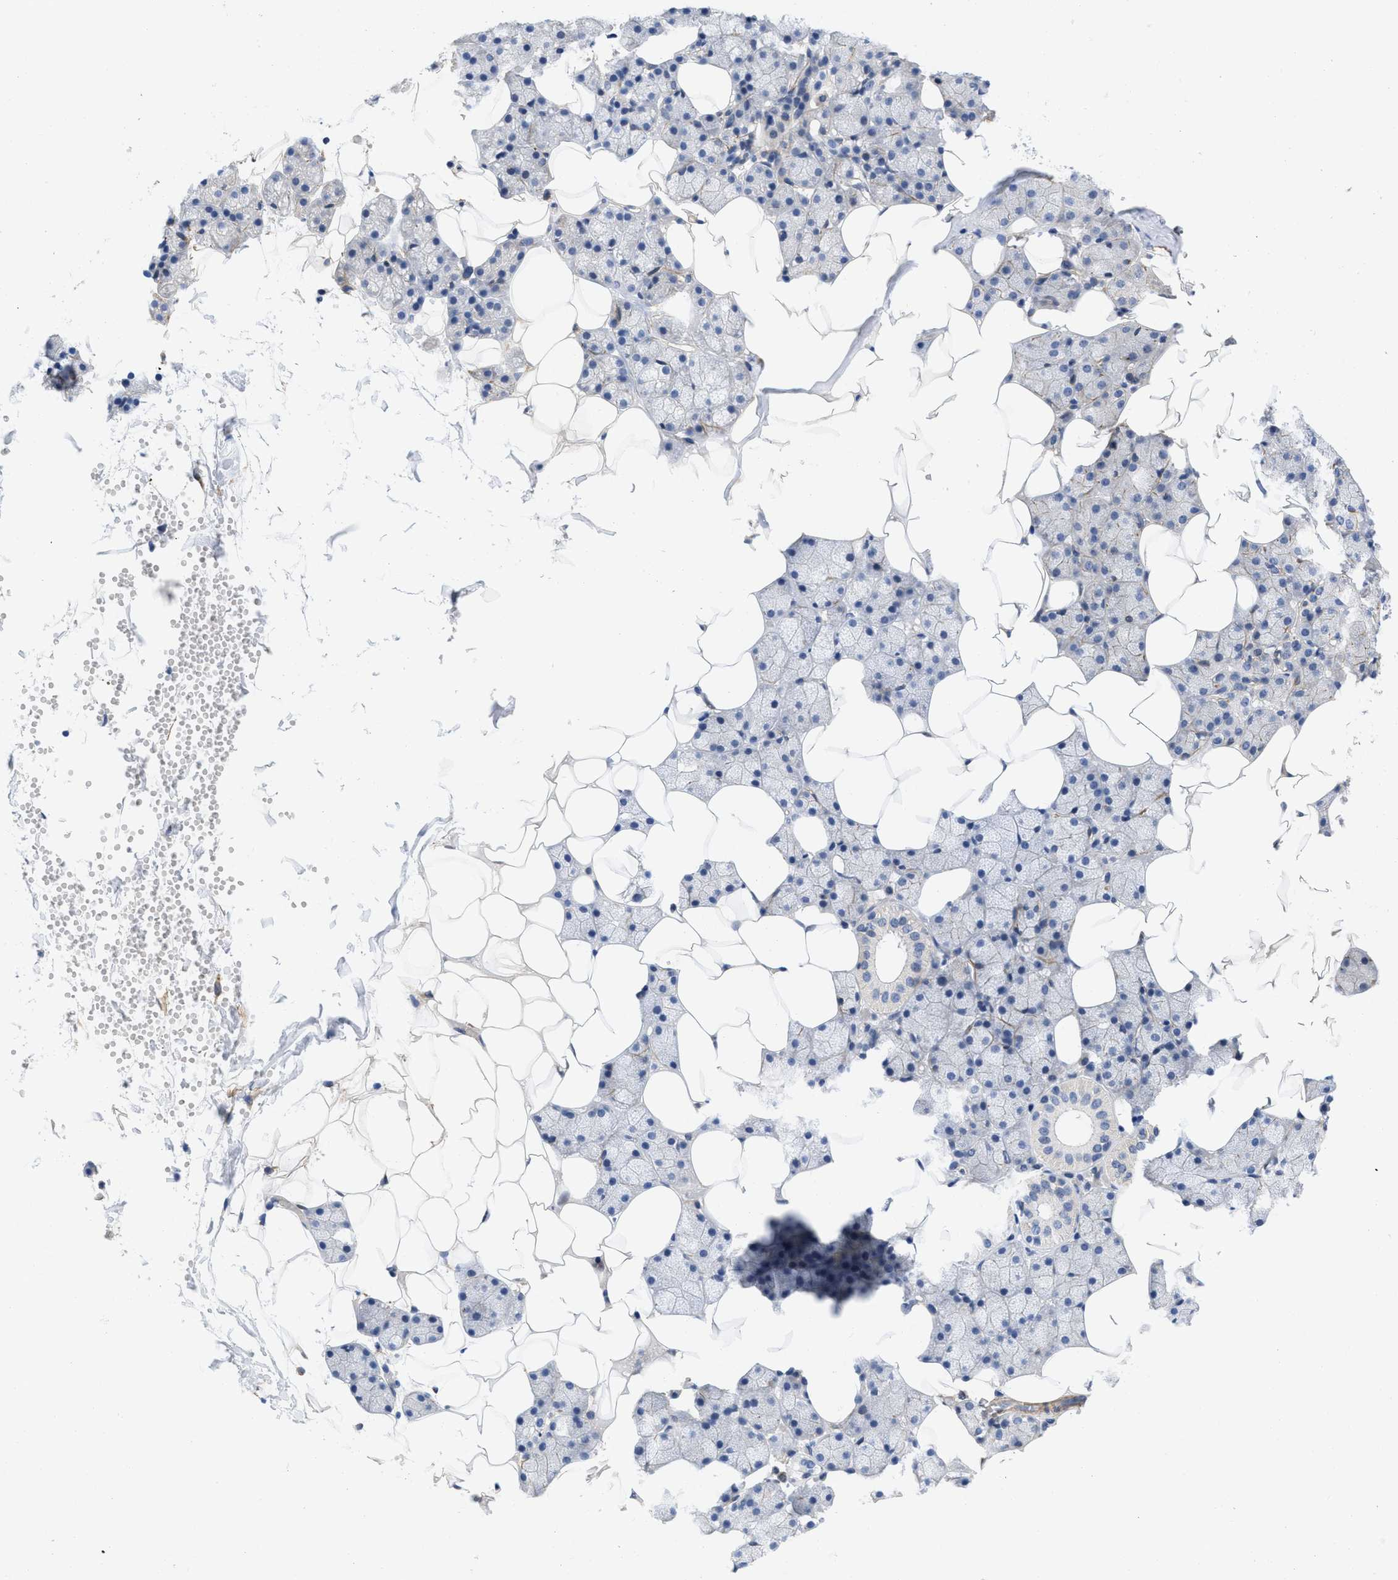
{"staining": {"intensity": "negative", "quantity": "none", "location": "none"}, "tissue": "salivary gland", "cell_type": "Glandular cells", "image_type": "normal", "snomed": [{"axis": "morphology", "description": "Normal tissue, NOS"}, {"axis": "topography", "description": "Salivary gland"}], "caption": "Glandular cells show no significant expression in benign salivary gland. The staining was performed using DAB to visualize the protein expression in brown, while the nuclei were stained in blue with hematoxylin (Magnification: 20x).", "gene": "ARHGEF26", "patient": {"sex": "female", "age": 33}}